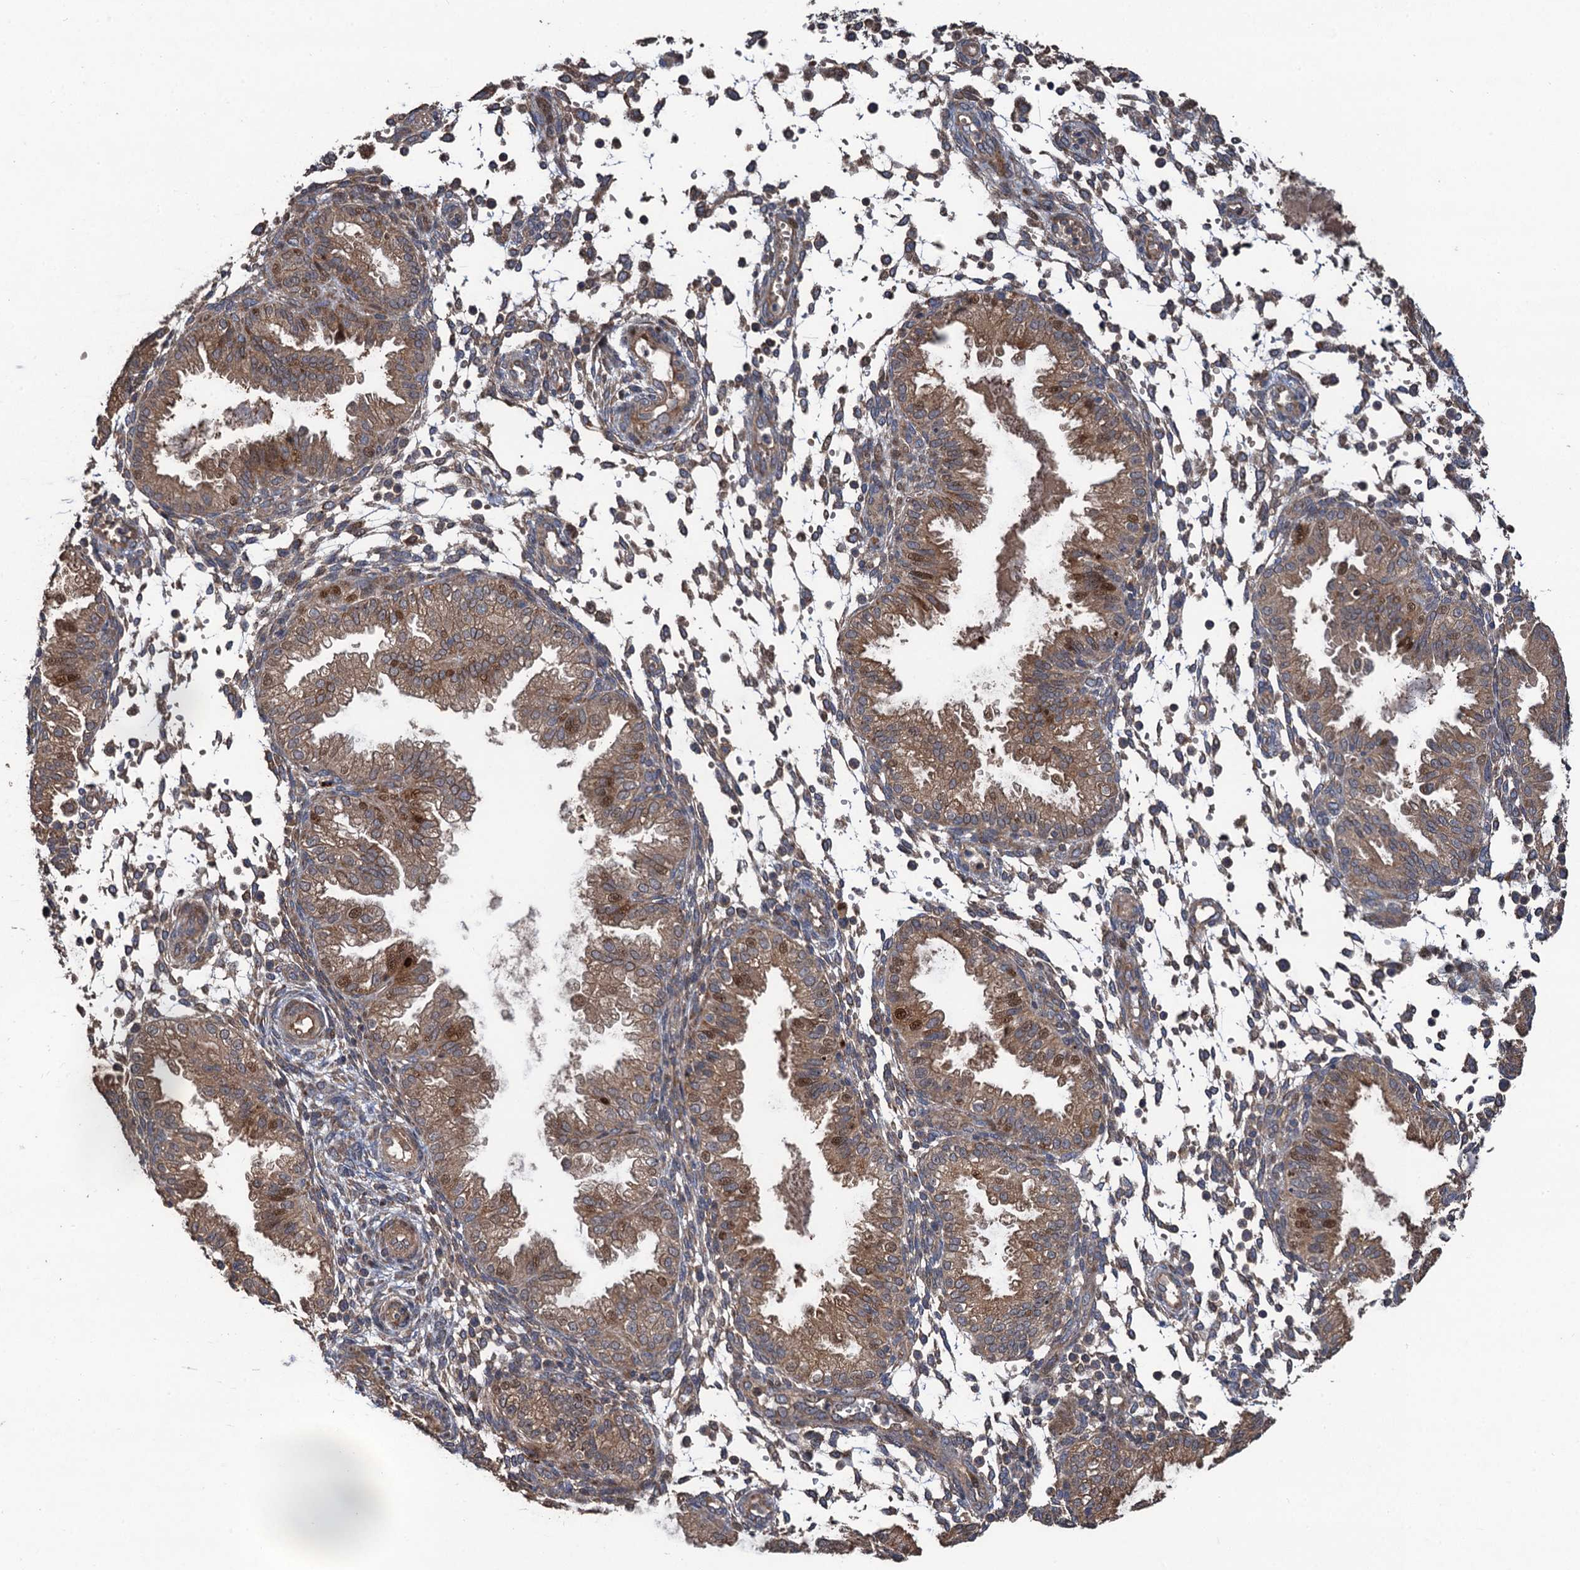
{"staining": {"intensity": "negative", "quantity": "none", "location": "none"}, "tissue": "endometrium", "cell_type": "Cells in endometrial stroma", "image_type": "normal", "snomed": [{"axis": "morphology", "description": "Normal tissue, NOS"}, {"axis": "topography", "description": "Endometrium"}], "caption": "There is no significant expression in cells in endometrial stroma of endometrium. (Stains: DAB immunohistochemistry (IHC) with hematoxylin counter stain, Microscopy: brightfield microscopy at high magnification).", "gene": "TMEM39B", "patient": {"sex": "female", "age": 33}}